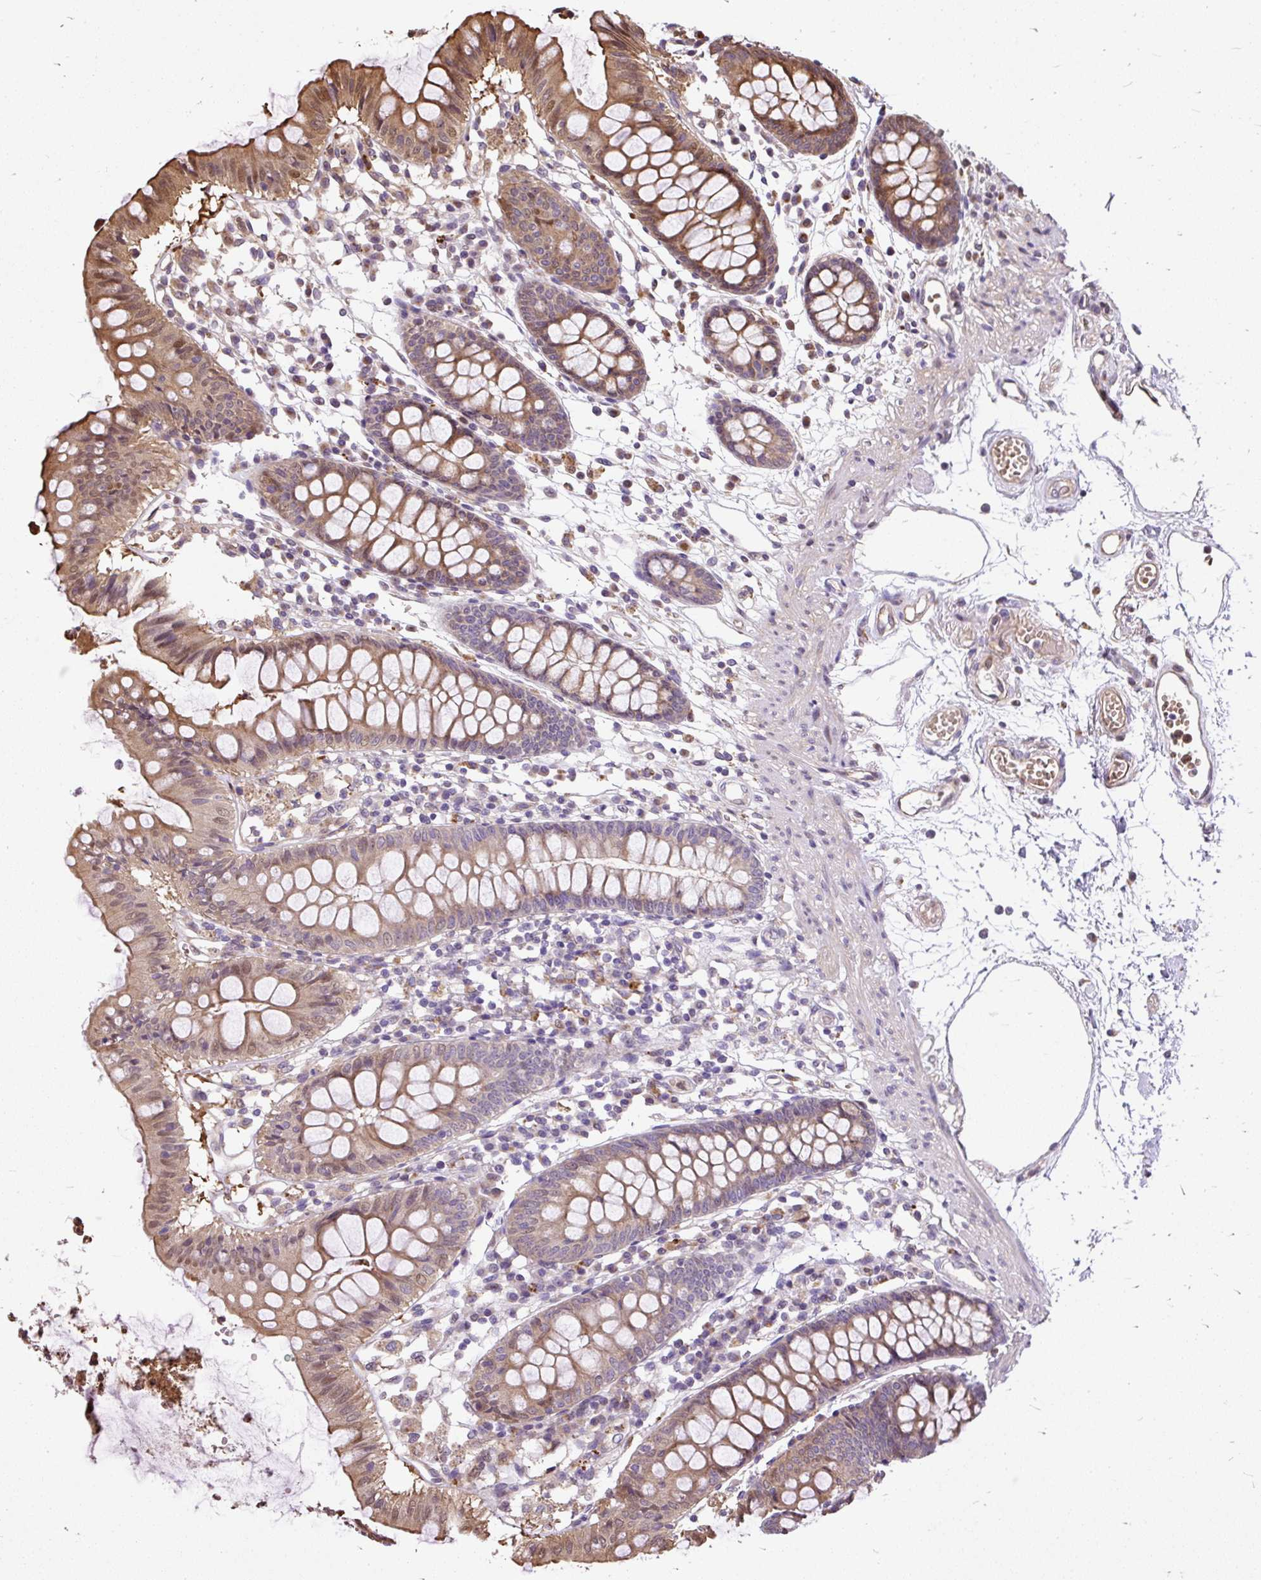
{"staining": {"intensity": "moderate", "quantity": ">75%", "location": "cytoplasmic/membranous"}, "tissue": "colon", "cell_type": "Endothelial cells", "image_type": "normal", "snomed": [{"axis": "morphology", "description": "Normal tissue, NOS"}, {"axis": "topography", "description": "Colon"}], "caption": "Colon was stained to show a protein in brown. There is medium levels of moderate cytoplasmic/membranous positivity in approximately >75% of endothelial cells. The staining was performed using DAB (3,3'-diaminobenzidine) to visualize the protein expression in brown, while the nuclei were stained in blue with hematoxylin (Magnification: 20x).", "gene": "PUS7L", "patient": {"sex": "female", "age": 84}}